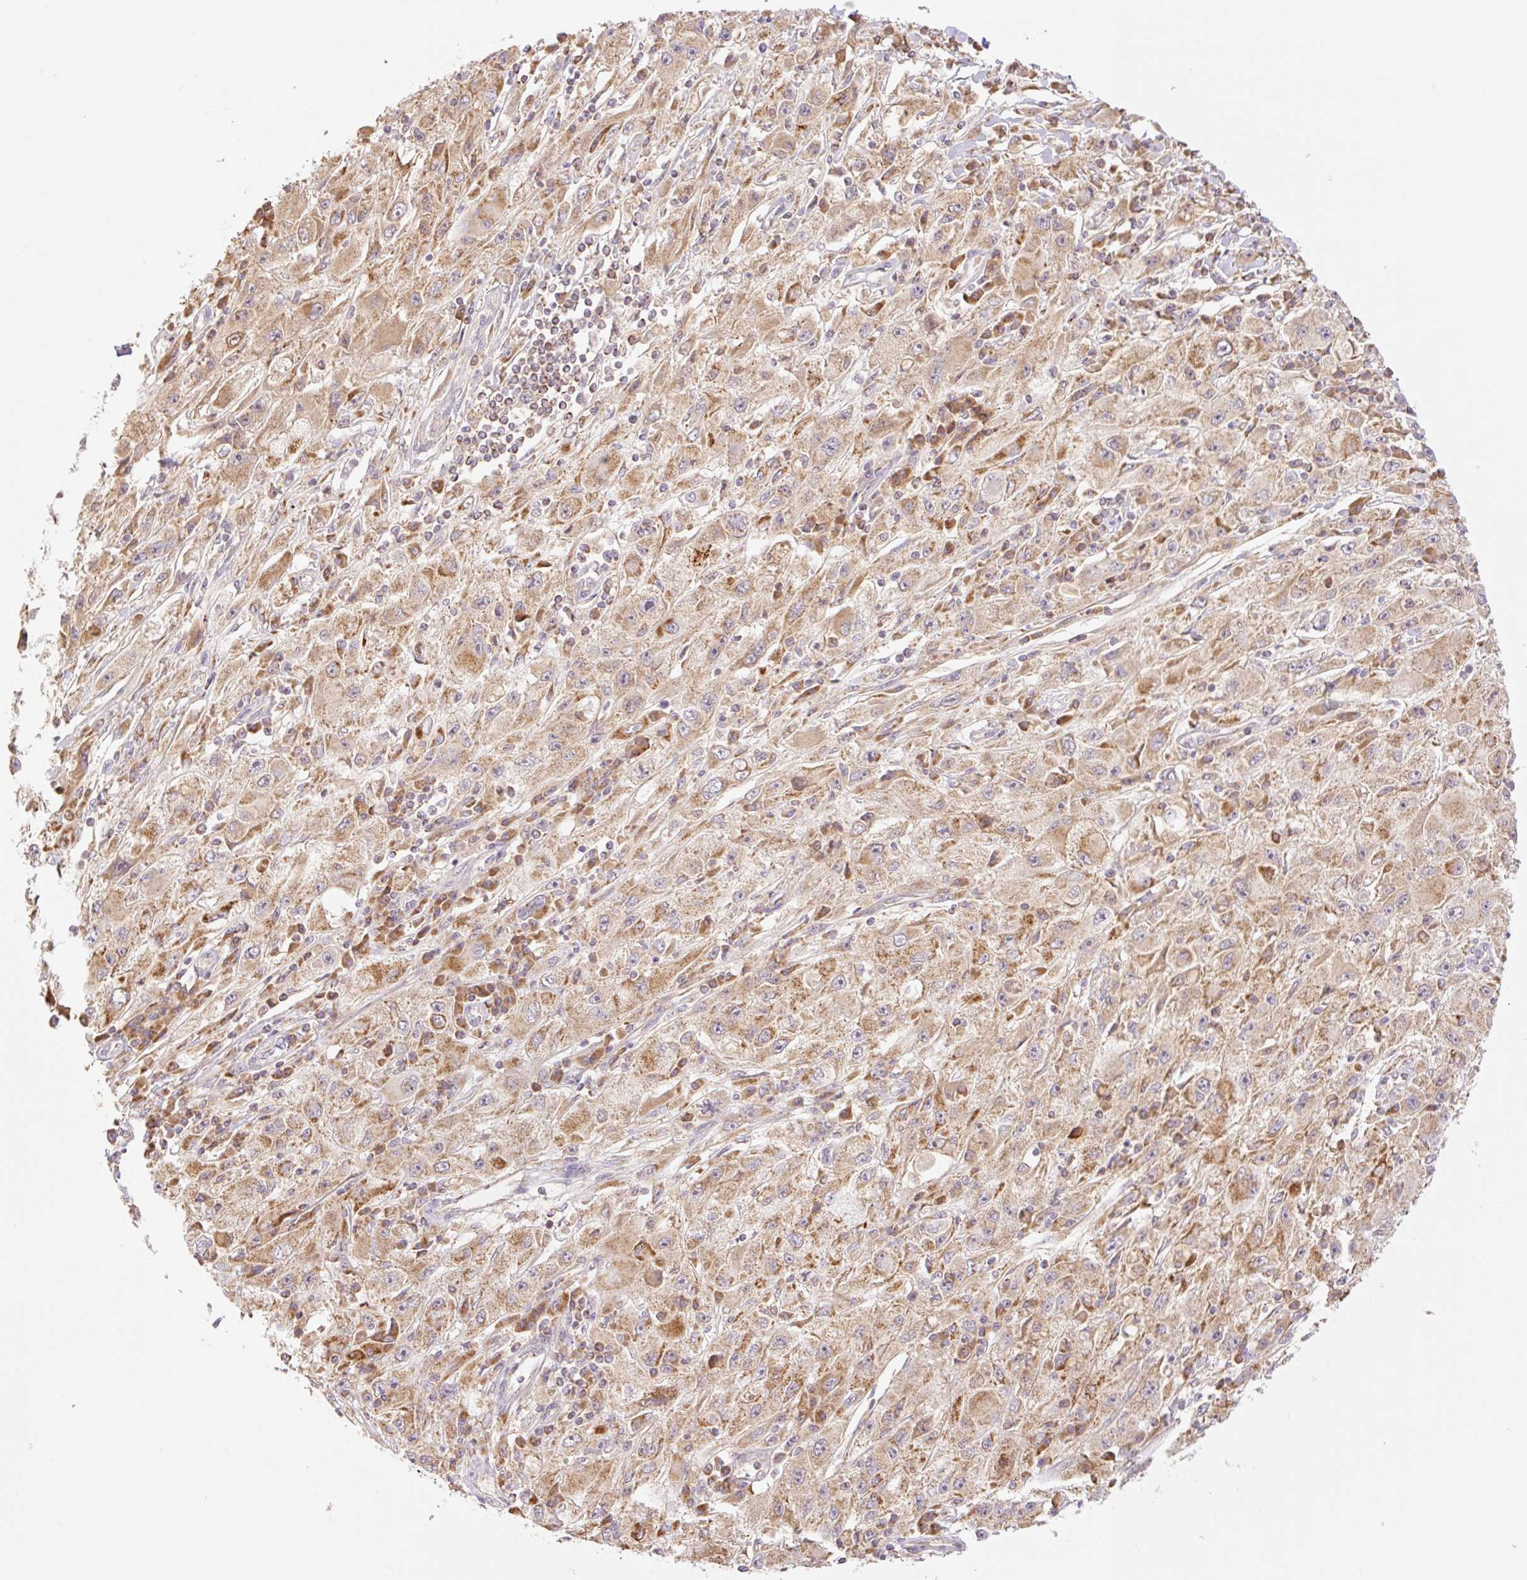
{"staining": {"intensity": "moderate", "quantity": "25%-75%", "location": "cytoplasmic/membranous"}, "tissue": "melanoma", "cell_type": "Tumor cells", "image_type": "cancer", "snomed": [{"axis": "morphology", "description": "Malignant melanoma, Metastatic site"}, {"axis": "topography", "description": "Skin"}], "caption": "There is medium levels of moderate cytoplasmic/membranous staining in tumor cells of malignant melanoma (metastatic site), as demonstrated by immunohistochemical staining (brown color).", "gene": "GOSR2", "patient": {"sex": "male", "age": 53}}